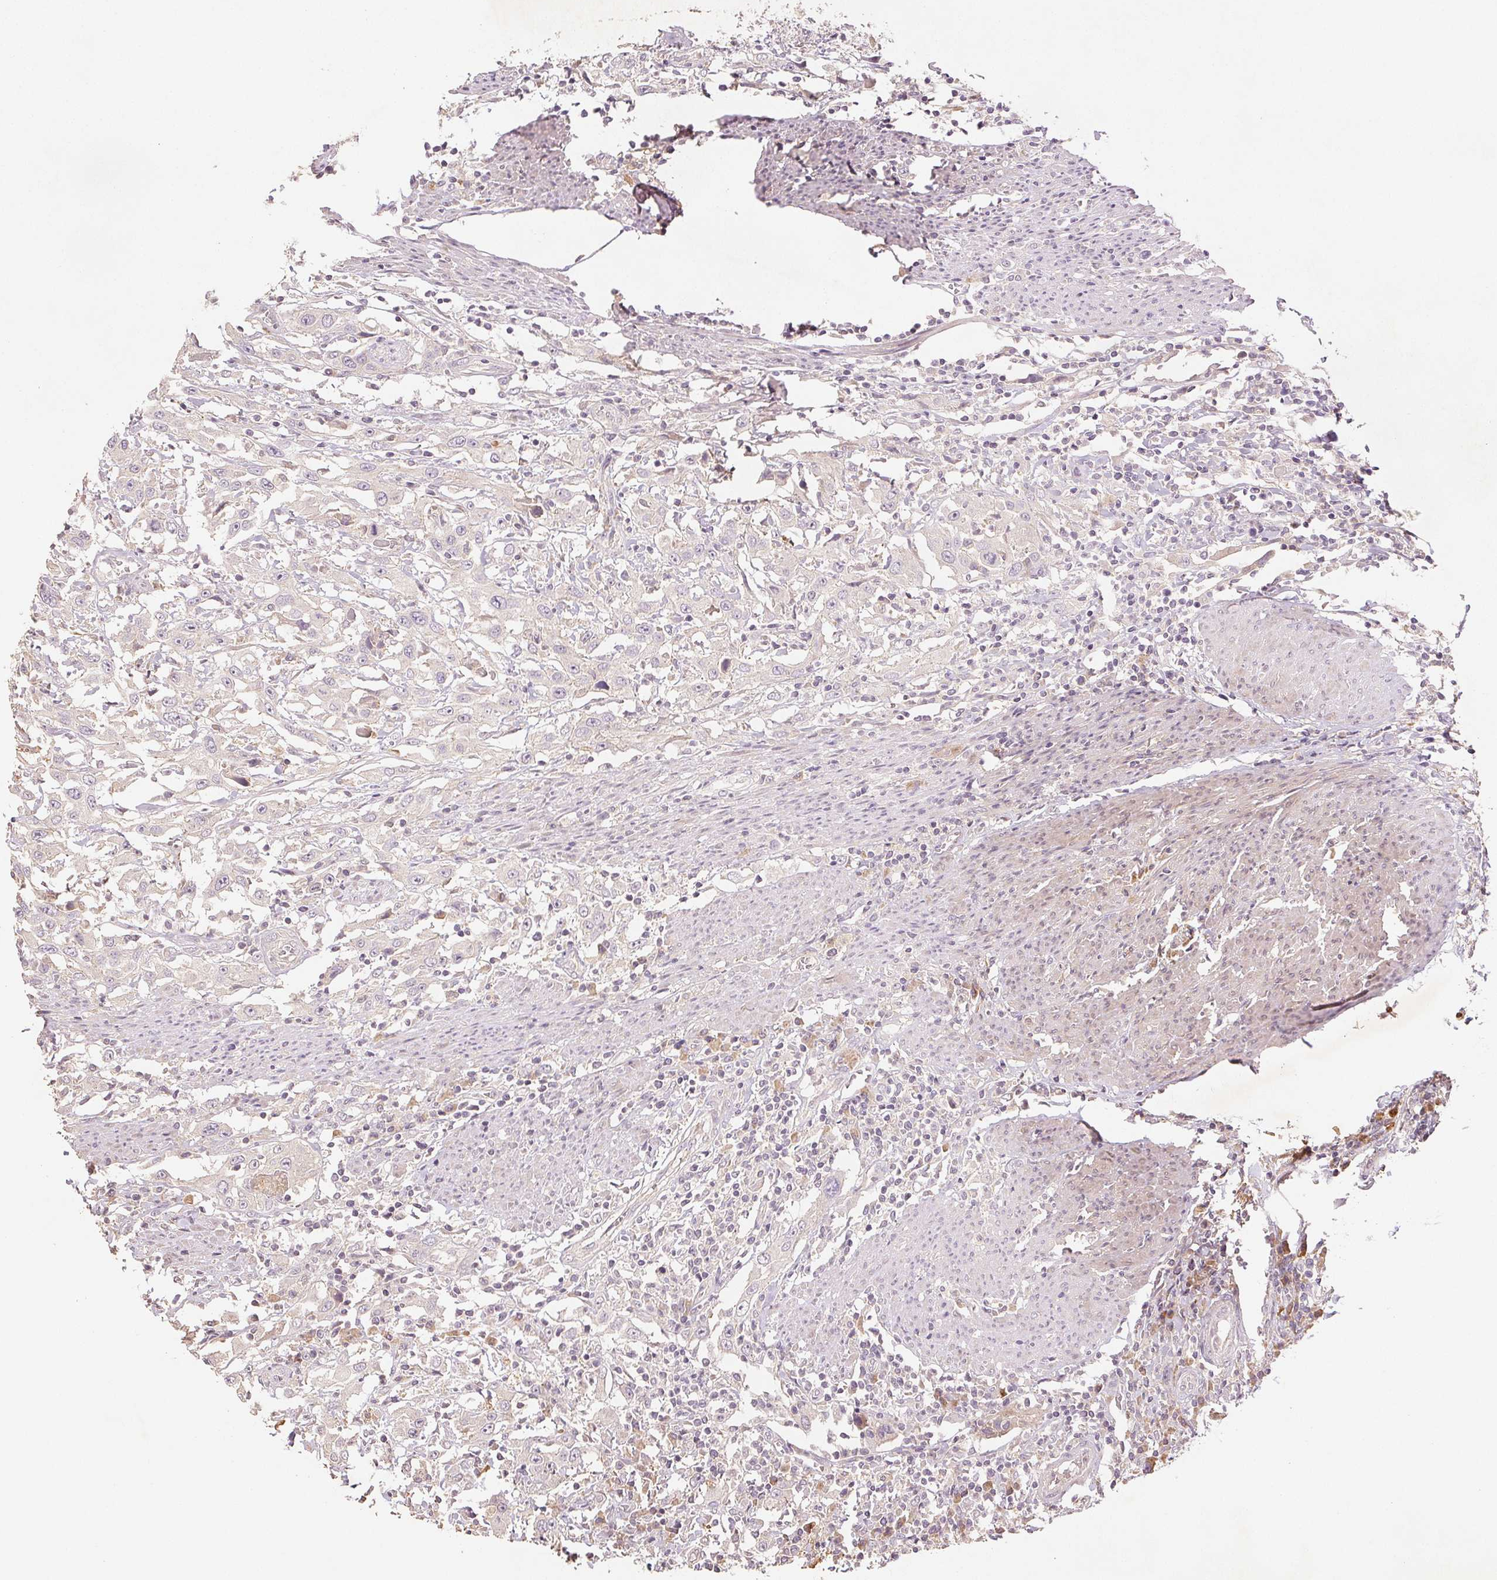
{"staining": {"intensity": "negative", "quantity": "none", "location": "none"}, "tissue": "urothelial cancer", "cell_type": "Tumor cells", "image_type": "cancer", "snomed": [{"axis": "morphology", "description": "Urothelial carcinoma, High grade"}, {"axis": "topography", "description": "Urinary bladder"}], "caption": "Tumor cells show no significant staining in urothelial cancer.", "gene": "YIF1B", "patient": {"sex": "male", "age": 61}}